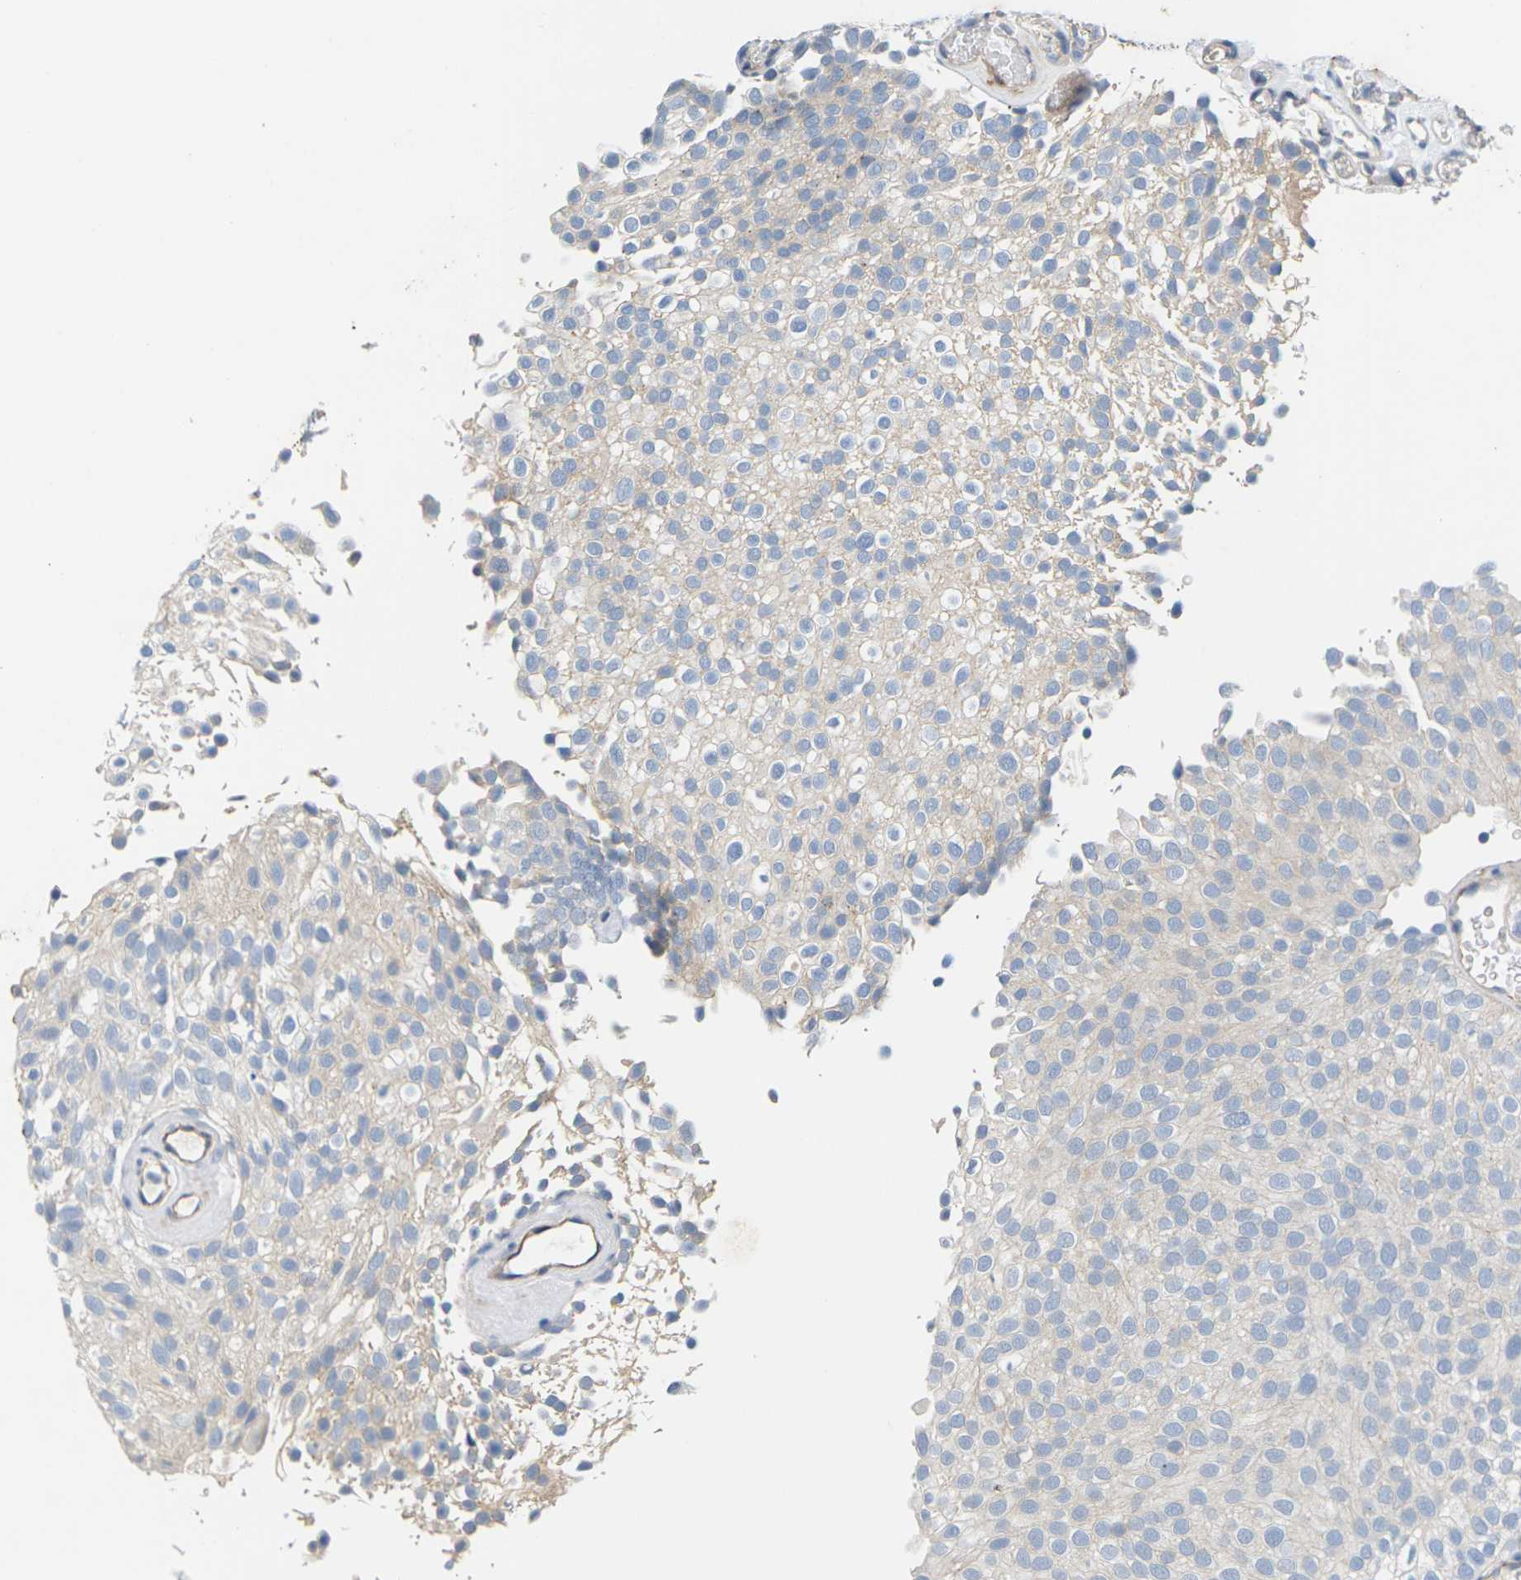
{"staining": {"intensity": "weak", "quantity": "<25%", "location": "cytoplasmic/membranous"}, "tissue": "urothelial cancer", "cell_type": "Tumor cells", "image_type": "cancer", "snomed": [{"axis": "morphology", "description": "Urothelial carcinoma, Low grade"}, {"axis": "topography", "description": "Urinary bladder"}], "caption": "Immunohistochemical staining of urothelial cancer exhibits no significant expression in tumor cells. The staining was performed using DAB (3,3'-diaminobenzidine) to visualize the protein expression in brown, while the nuclei were stained in blue with hematoxylin (Magnification: 20x).", "gene": "ITGA5", "patient": {"sex": "male", "age": 78}}